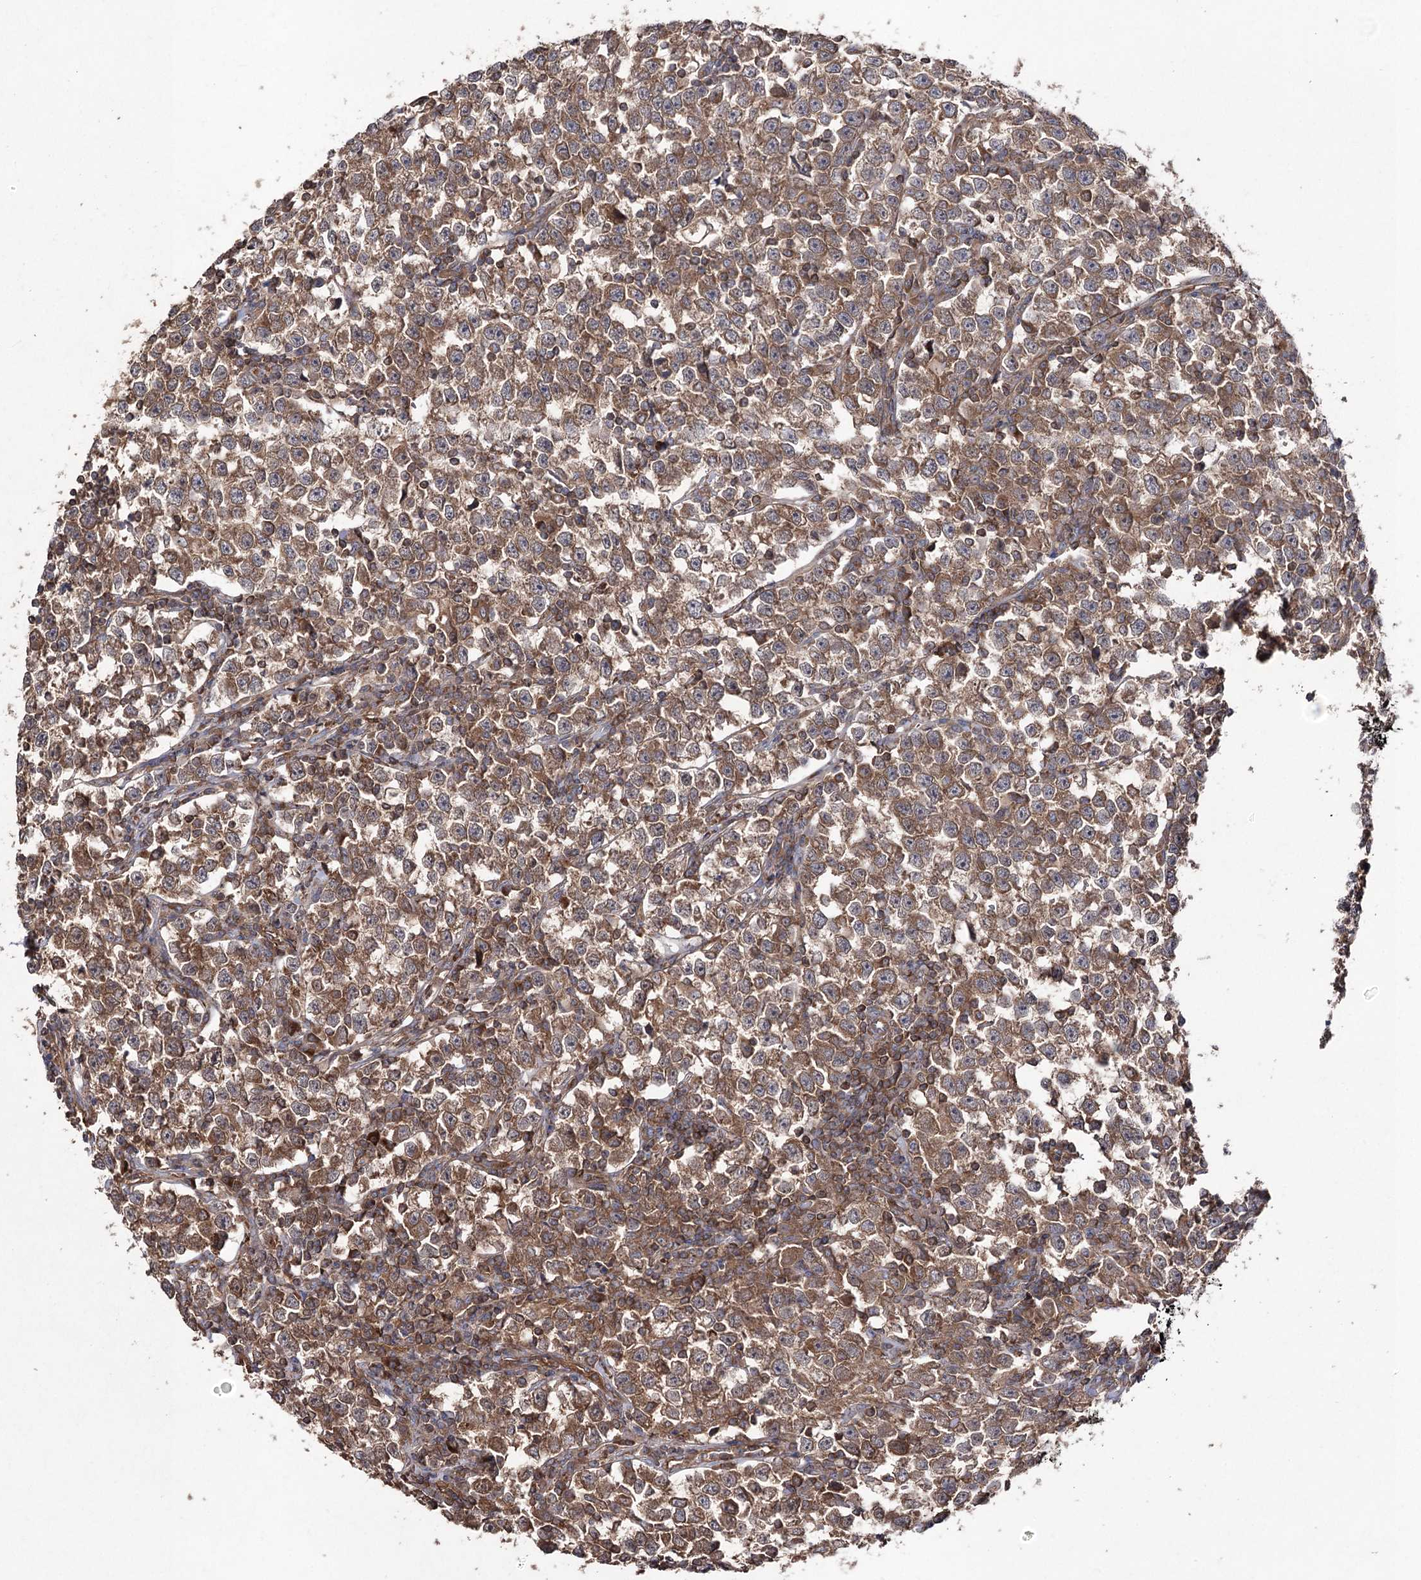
{"staining": {"intensity": "moderate", "quantity": ">75%", "location": "cytoplasmic/membranous"}, "tissue": "testis cancer", "cell_type": "Tumor cells", "image_type": "cancer", "snomed": [{"axis": "morphology", "description": "Normal tissue, NOS"}, {"axis": "morphology", "description": "Seminoma, NOS"}, {"axis": "topography", "description": "Testis"}], "caption": "Immunohistochemistry (IHC) staining of testis cancer, which reveals medium levels of moderate cytoplasmic/membranous expression in about >75% of tumor cells indicating moderate cytoplasmic/membranous protein positivity. The staining was performed using DAB (3,3'-diaminobenzidine) (brown) for protein detection and nuclei were counterstained in hematoxylin (blue).", "gene": "LARS2", "patient": {"sex": "male", "age": 43}}